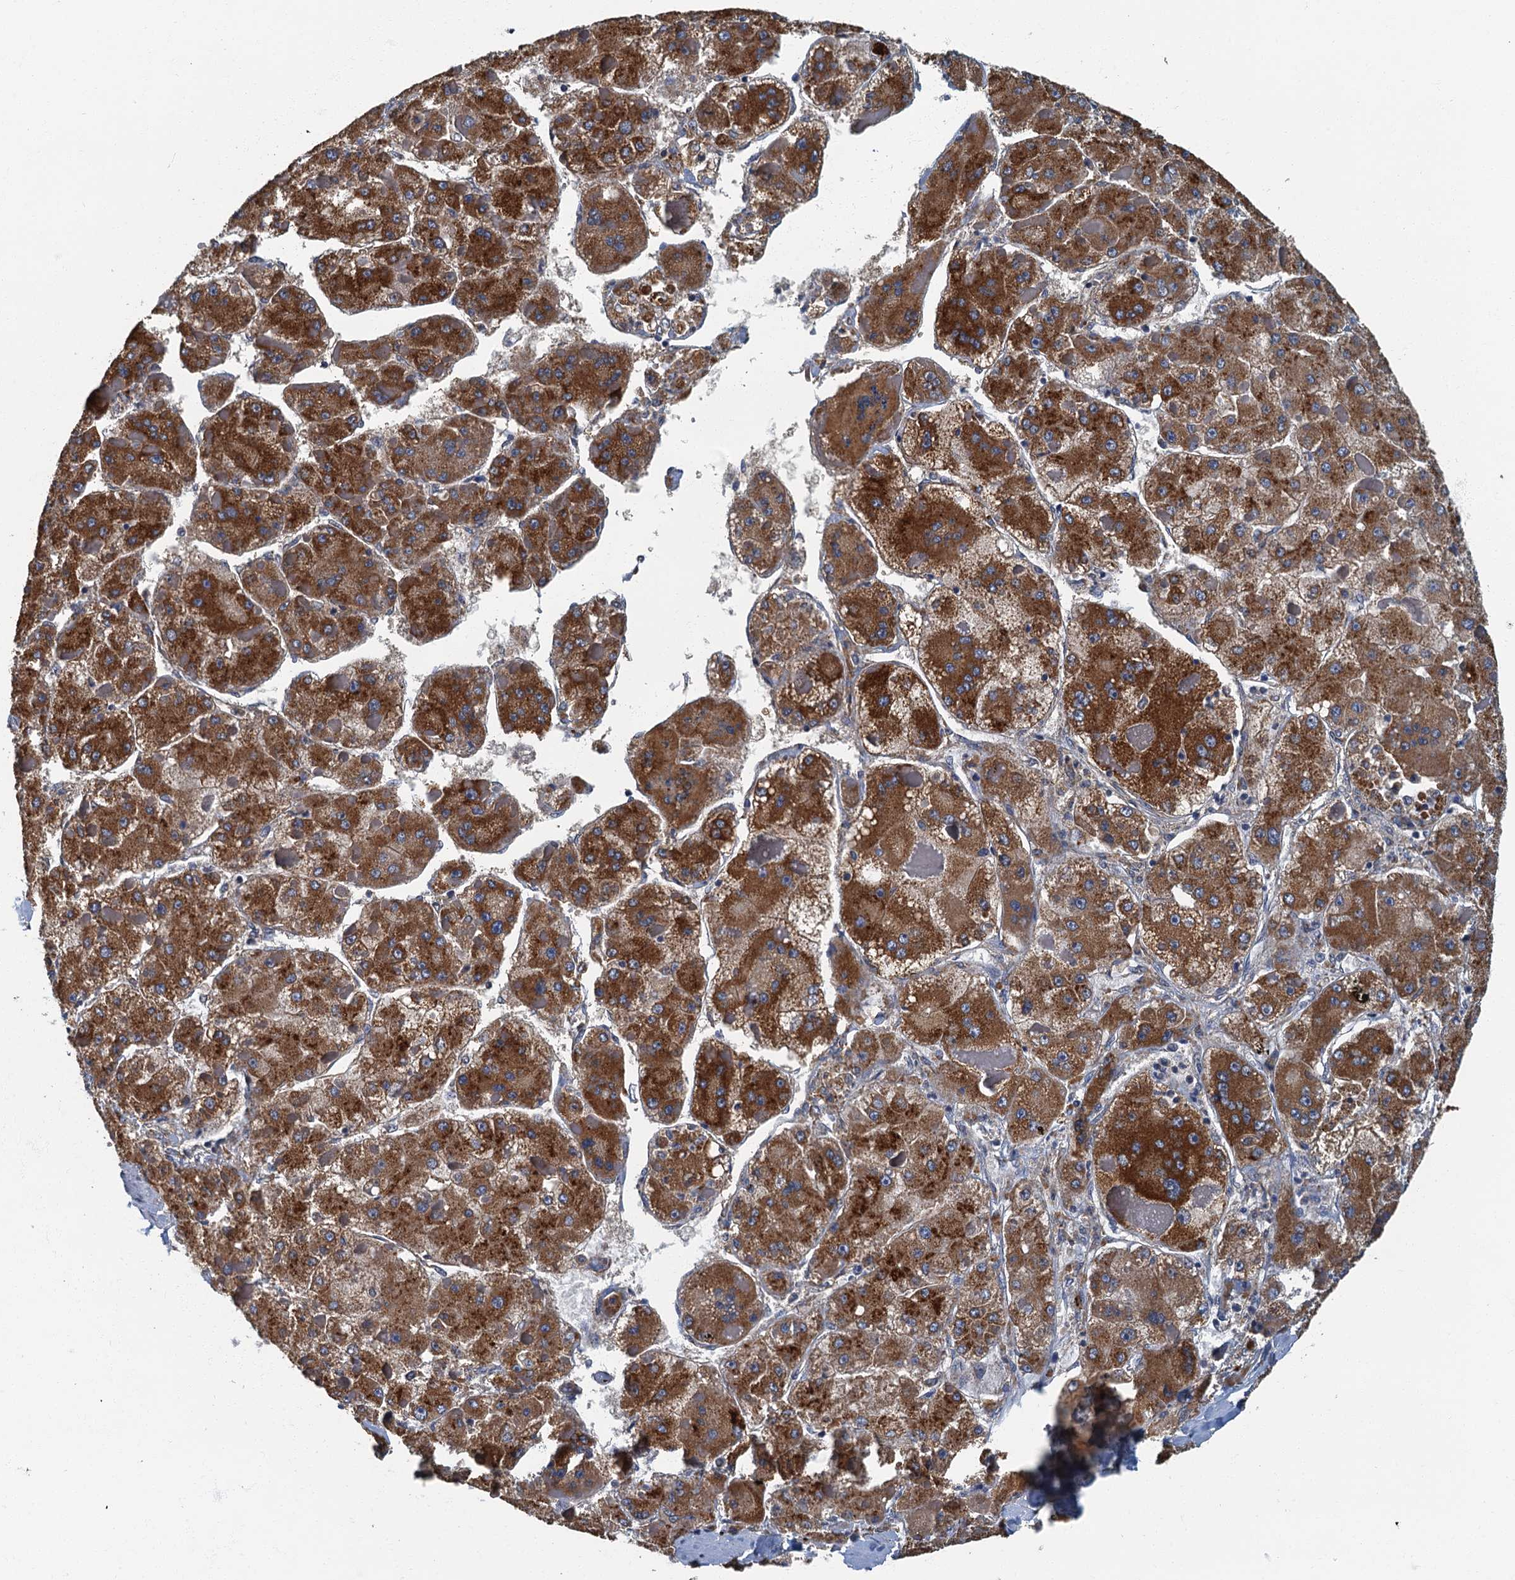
{"staining": {"intensity": "strong", "quantity": ">75%", "location": "cytoplasmic/membranous"}, "tissue": "liver cancer", "cell_type": "Tumor cells", "image_type": "cancer", "snomed": [{"axis": "morphology", "description": "Carcinoma, Hepatocellular, NOS"}, {"axis": "topography", "description": "Liver"}], "caption": "Approximately >75% of tumor cells in liver cancer demonstrate strong cytoplasmic/membranous protein expression as visualized by brown immunohistochemical staining.", "gene": "DDX49", "patient": {"sex": "female", "age": 73}}